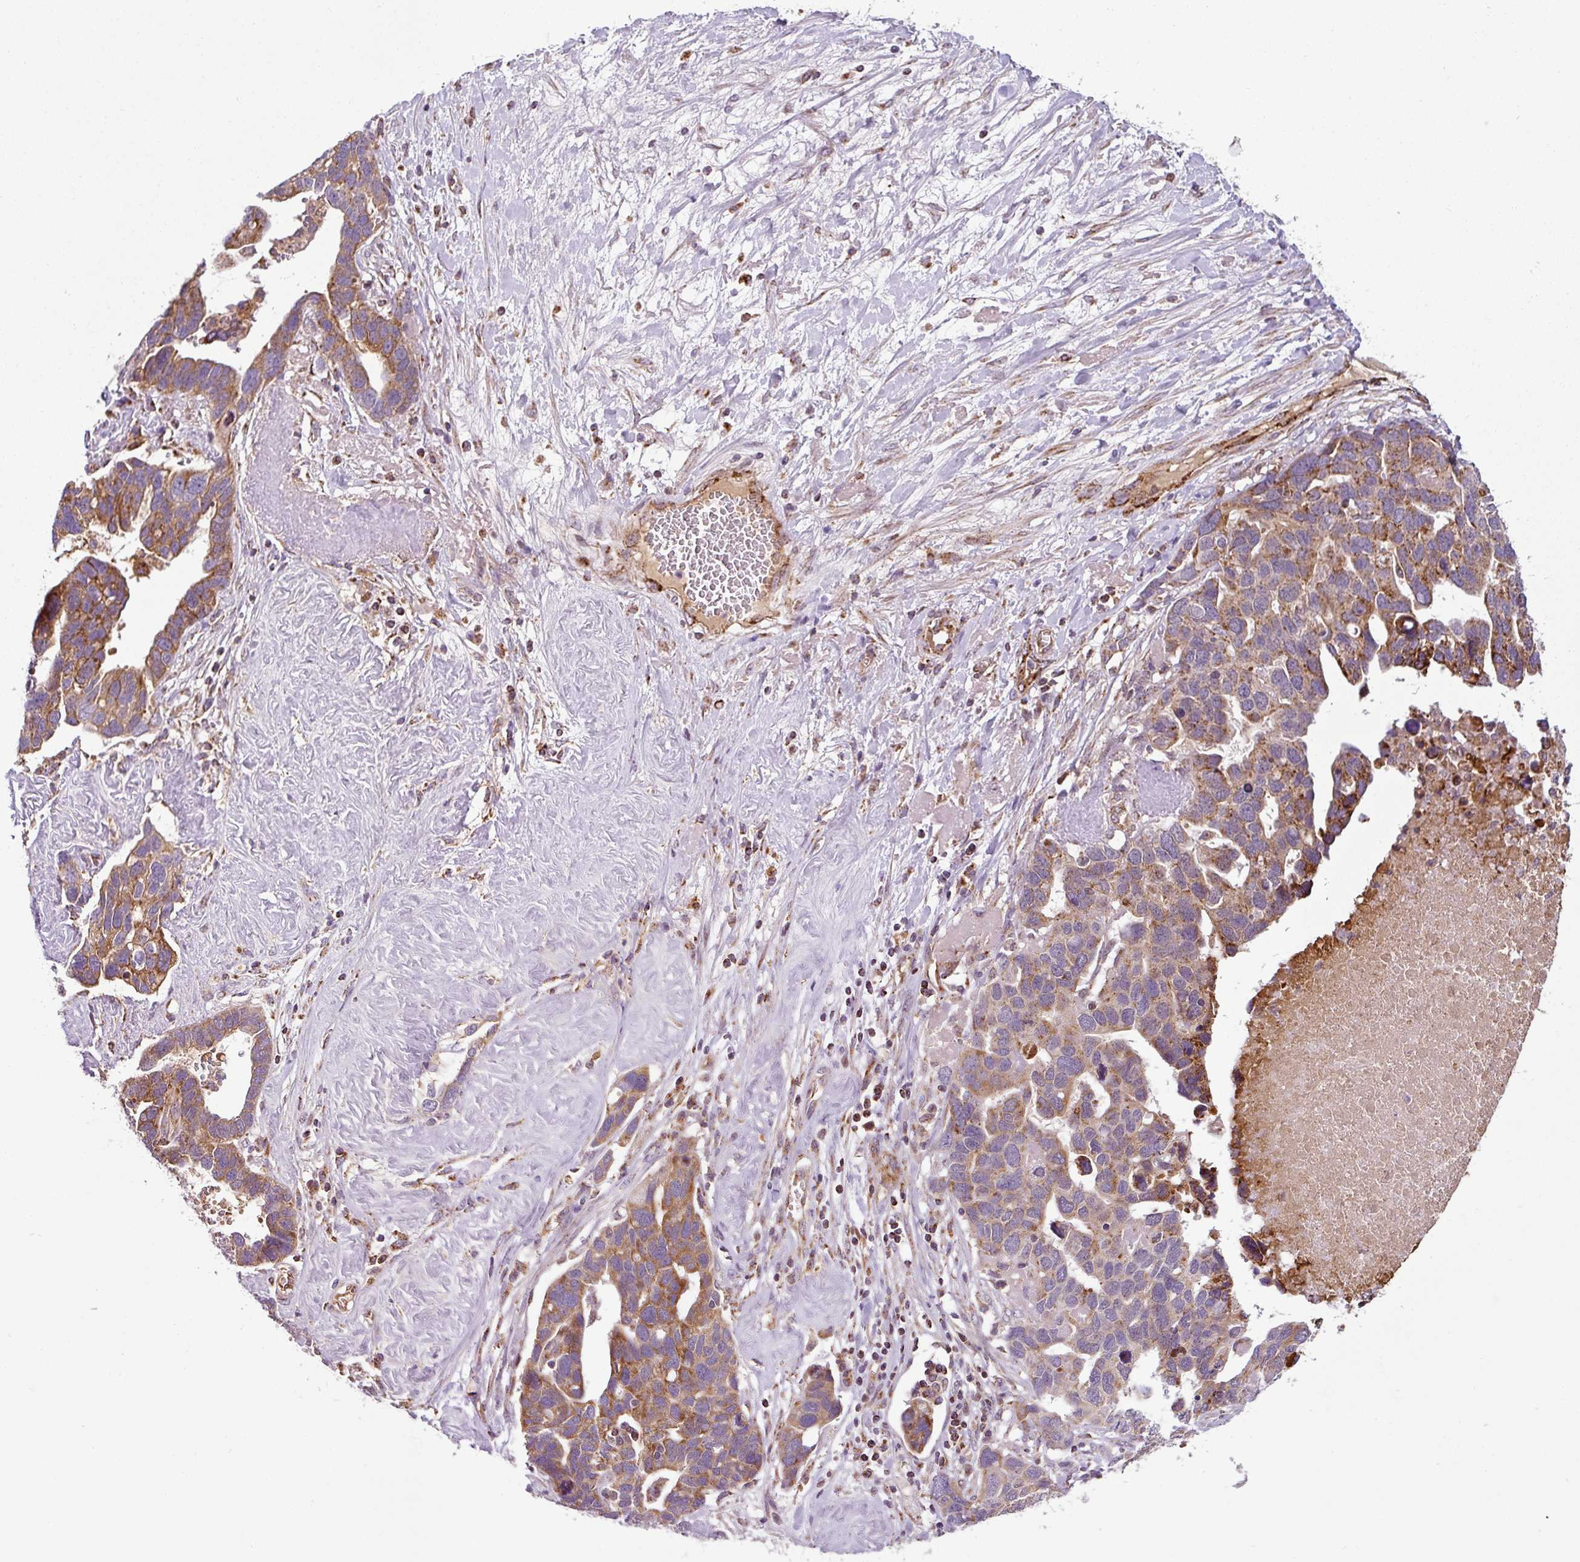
{"staining": {"intensity": "moderate", "quantity": ">75%", "location": "cytoplasmic/membranous"}, "tissue": "ovarian cancer", "cell_type": "Tumor cells", "image_type": "cancer", "snomed": [{"axis": "morphology", "description": "Cystadenocarcinoma, serous, NOS"}, {"axis": "topography", "description": "Ovary"}], "caption": "Ovarian serous cystadenocarcinoma stained with a protein marker demonstrates moderate staining in tumor cells.", "gene": "PRELID3B", "patient": {"sex": "female", "age": 54}}